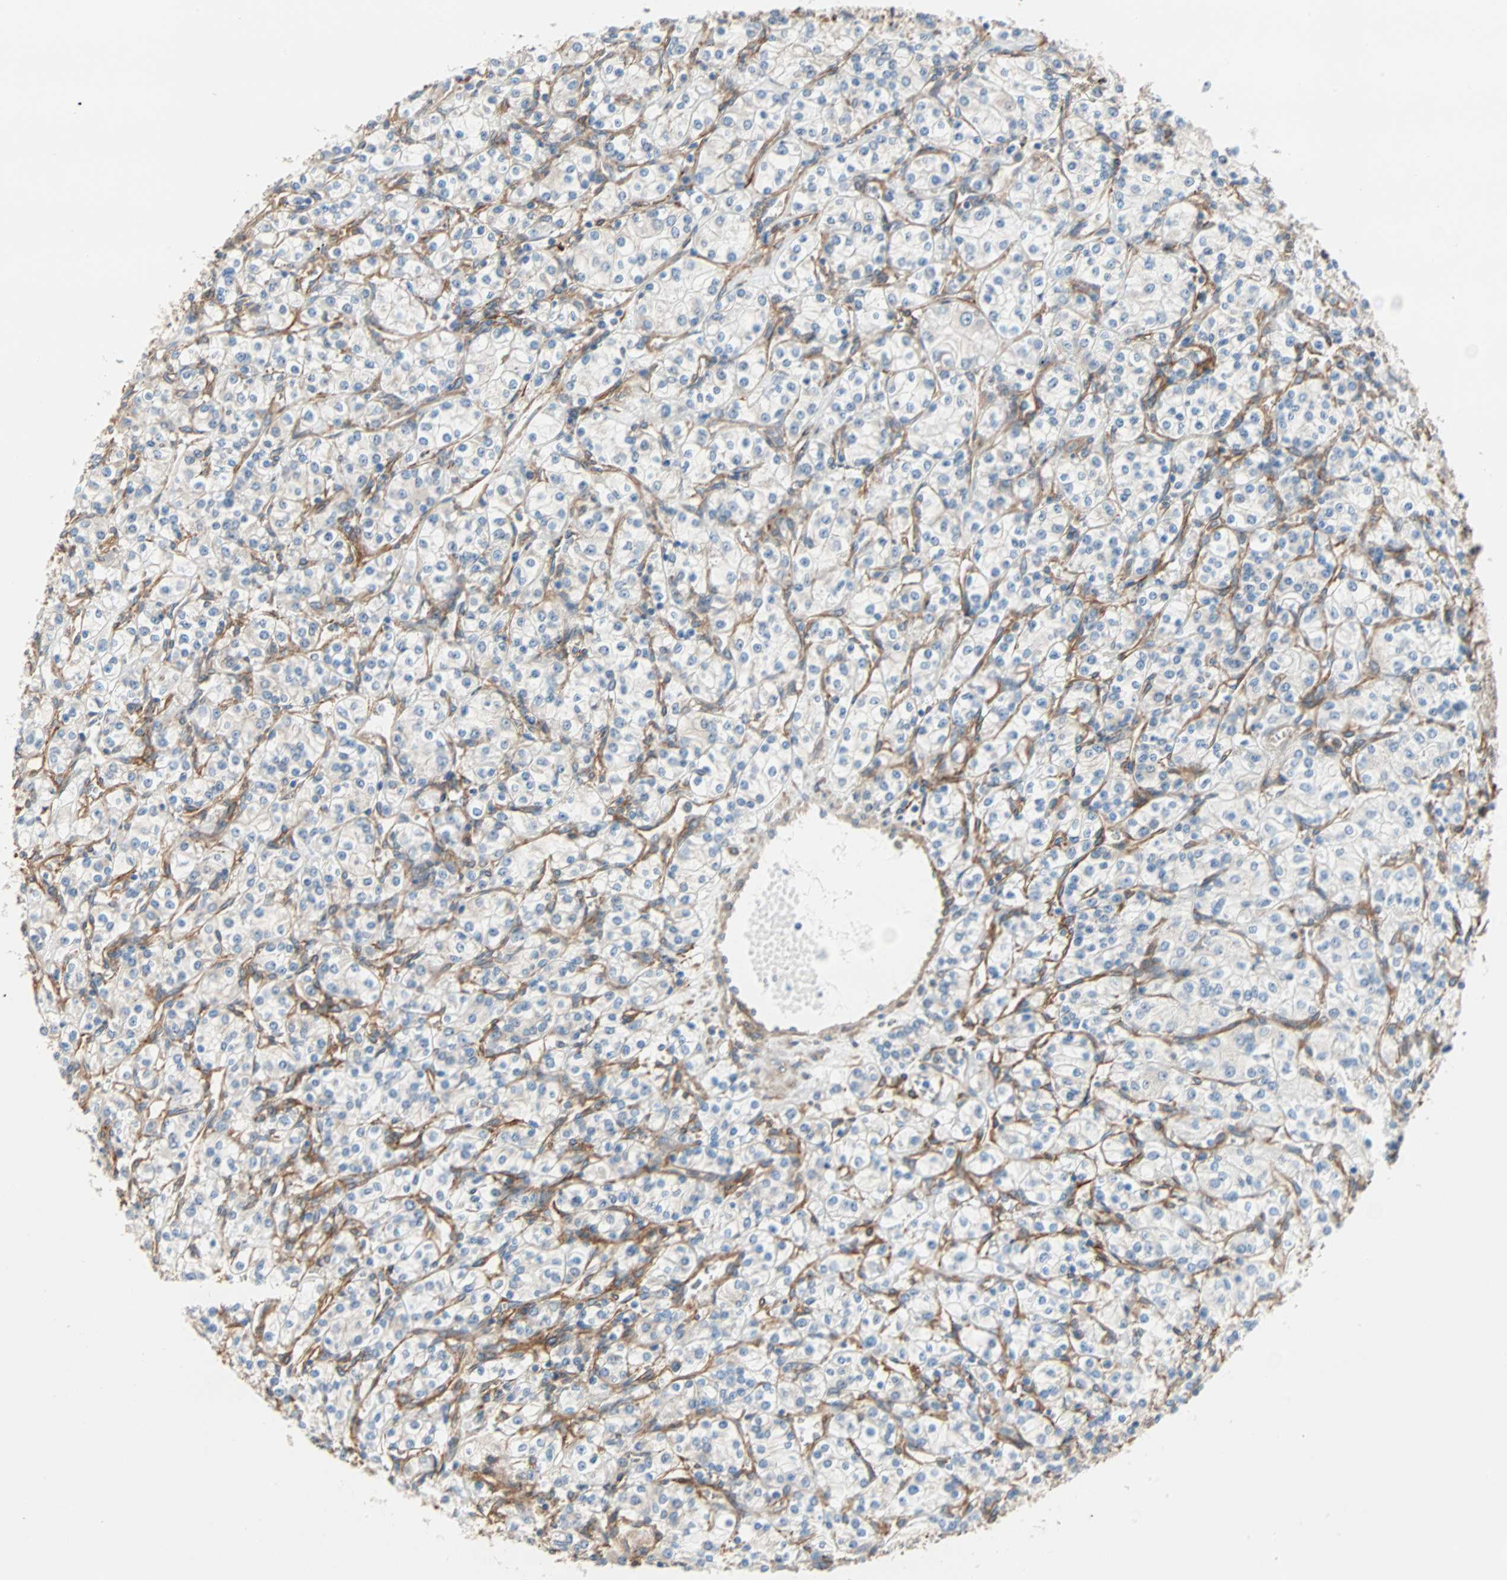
{"staining": {"intensity": "negative", "quantity": "none", "location": "none"}, "tissue": "renal cancer", "cell_type": "Tumor cells", "image_type": "cancer", "snomed": [{"axis": "morphology", "description": "Adenocarcinoma, NOS"}, {"axis": "topography", "description": "Kidney"}], "caption": "This is an IHC histopathology image of renal adenocarcinoma. There is no staining in tumor cells.", "gene": "EPB41L2", "patient": {"sex": "male", "age": 77}}